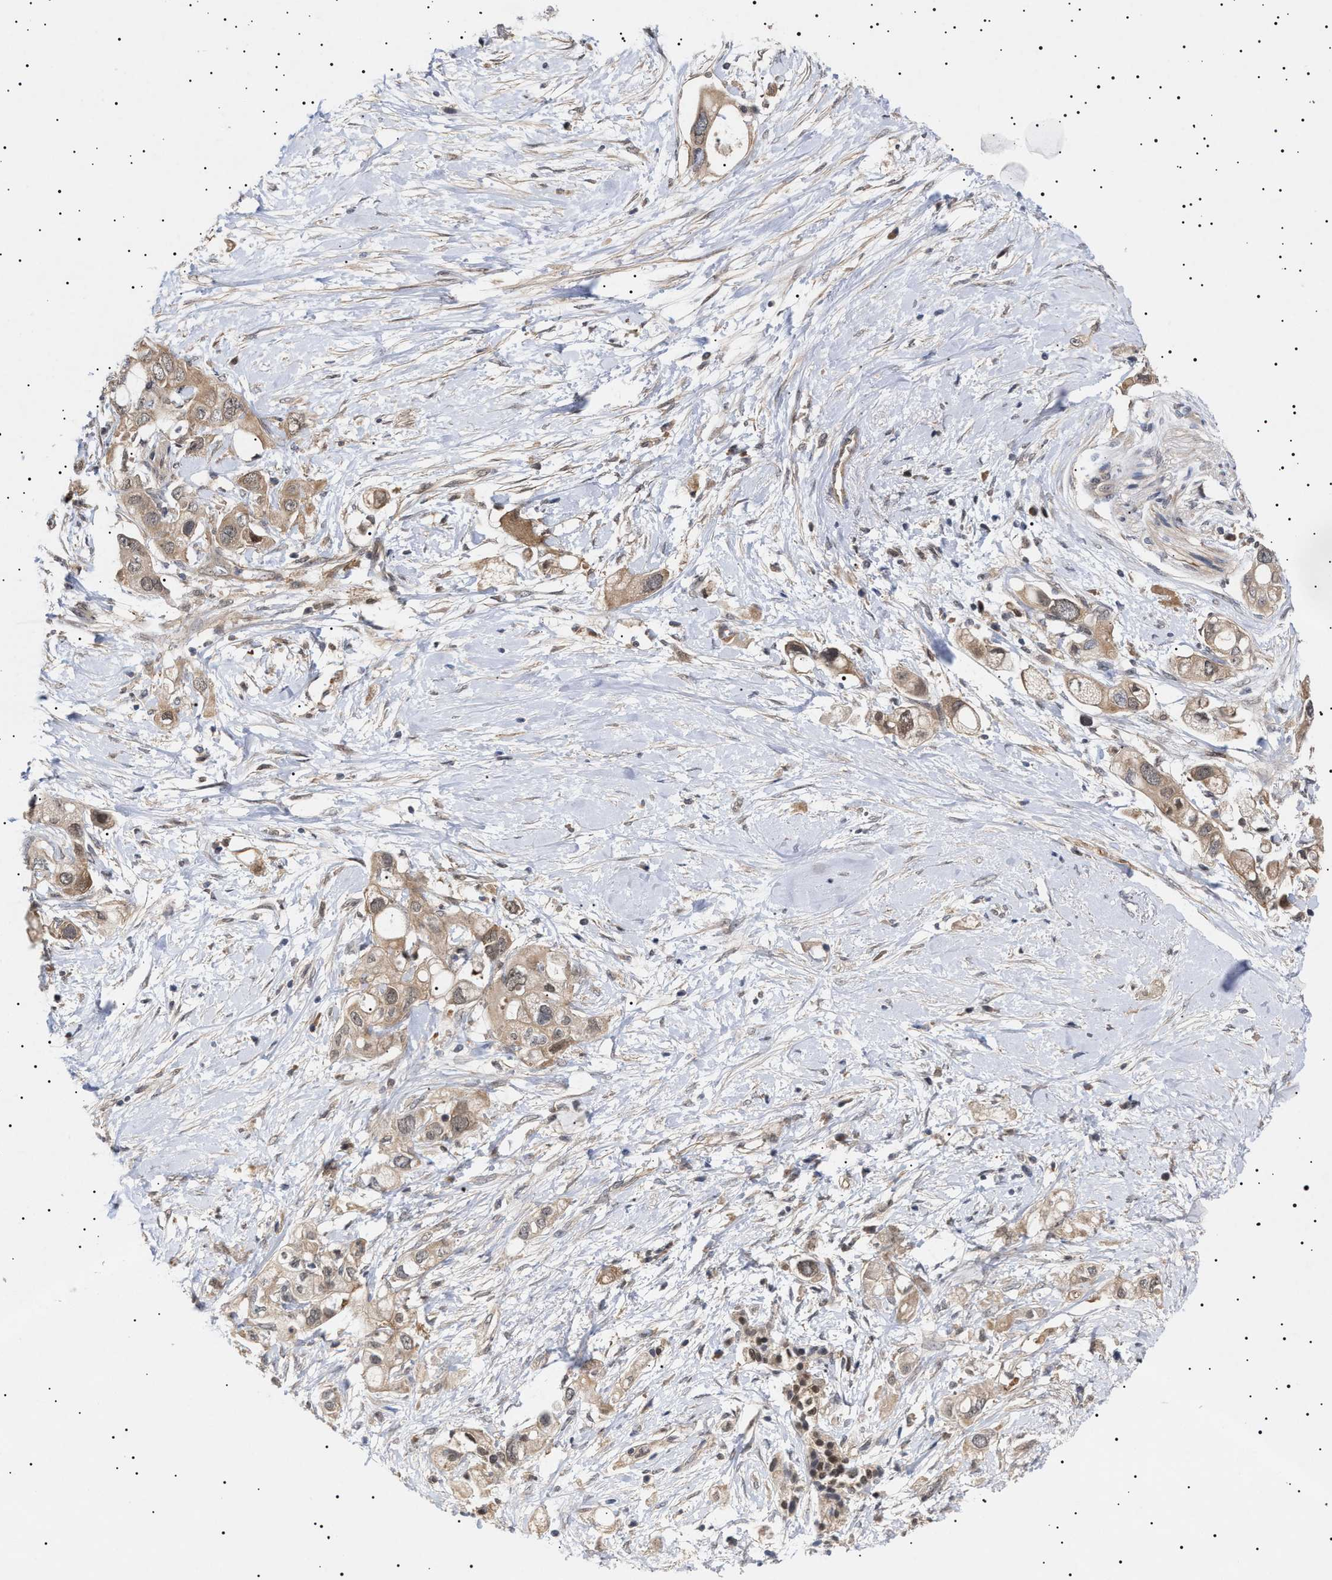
{"staining": {"intensity": "weak", "quantity": ">75%", "location": "cytoplasmic/membranous"}, "tissue": "pancreatic cancer", "cell_type": "Tumor cells", "image_type": "cancer", "snomed": [{"axis": "morphology", "description": "Adenocarcinoma, NOS"}, {"axis": "topography", "description": "Pancreas"}], "caption": "IHC staining of pancreatic cancer, which shows low levels of weak cytoplasmic/membranous staining in approximately >75% of tumor cells indicating weak cytoplasmic/membranous protein positivity. The staining was performed using DAB (brown) for protein detection and nuclei were counterstained in hematoxylin (blue).", "gene": "NPLOC4", "patient": {"sex": "female", "age": 56}}